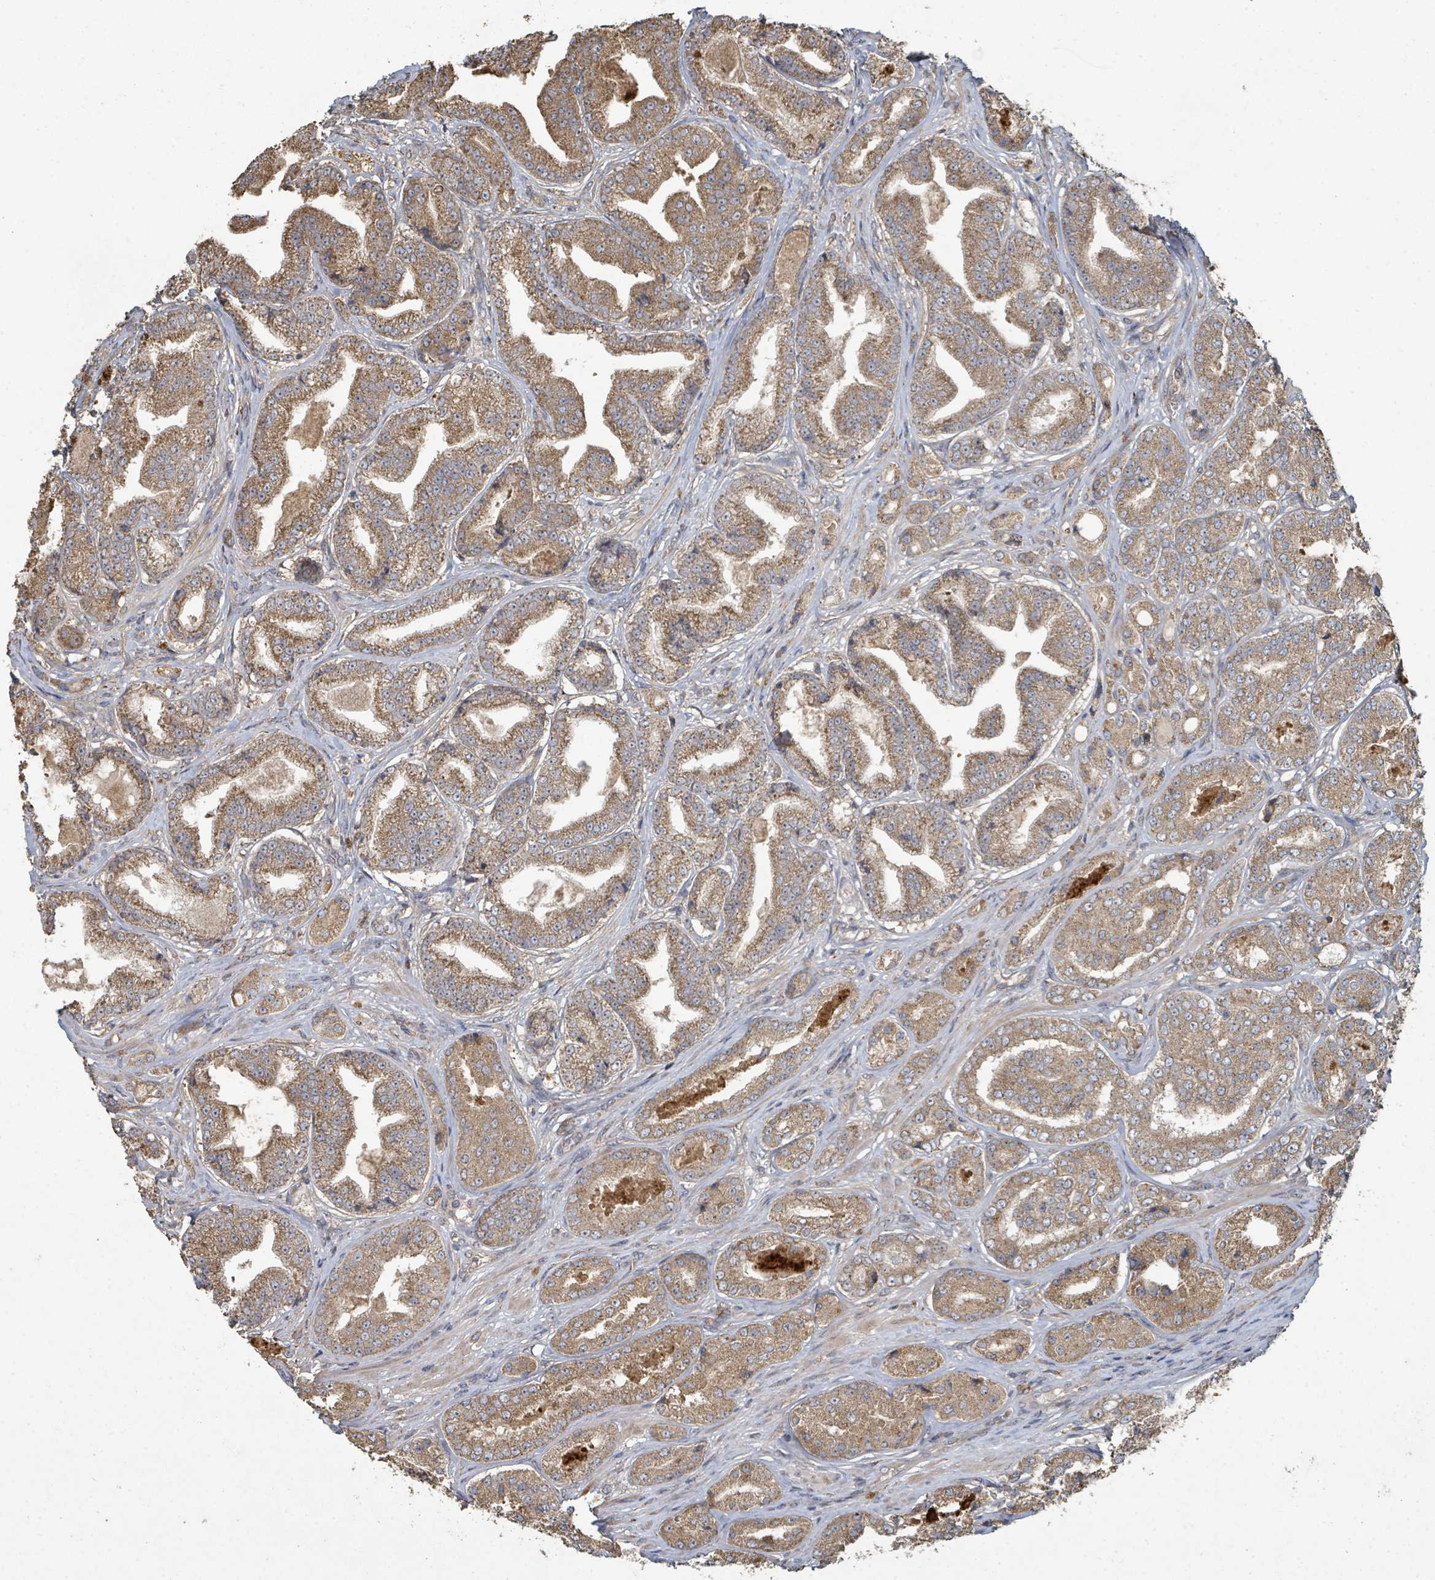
{"staining": {"intensity": "moderate", "quantity": ">75%", "location": "cytoplasmic/membranous"}, "tissue": "prostate cancer", "cell_type": "Tumor cells", "image_type": "cancer", "snomed": [{"axis": "morphology", "description": "Adenocarcinoma, High grade"}, {"axis": "topography", "description": "Prostate"}], "caption": "Tumor cells exhibit moderate cytoplasmic/membranous staining in approximately >75% of cells in adenocarcinoma (high-grade) (prostate). Immunohistochemistry stains the protein in brown and the nuclei are stained blue.", "gene": "WDFY1", "patient": {"sex": "male", "age": 63}}